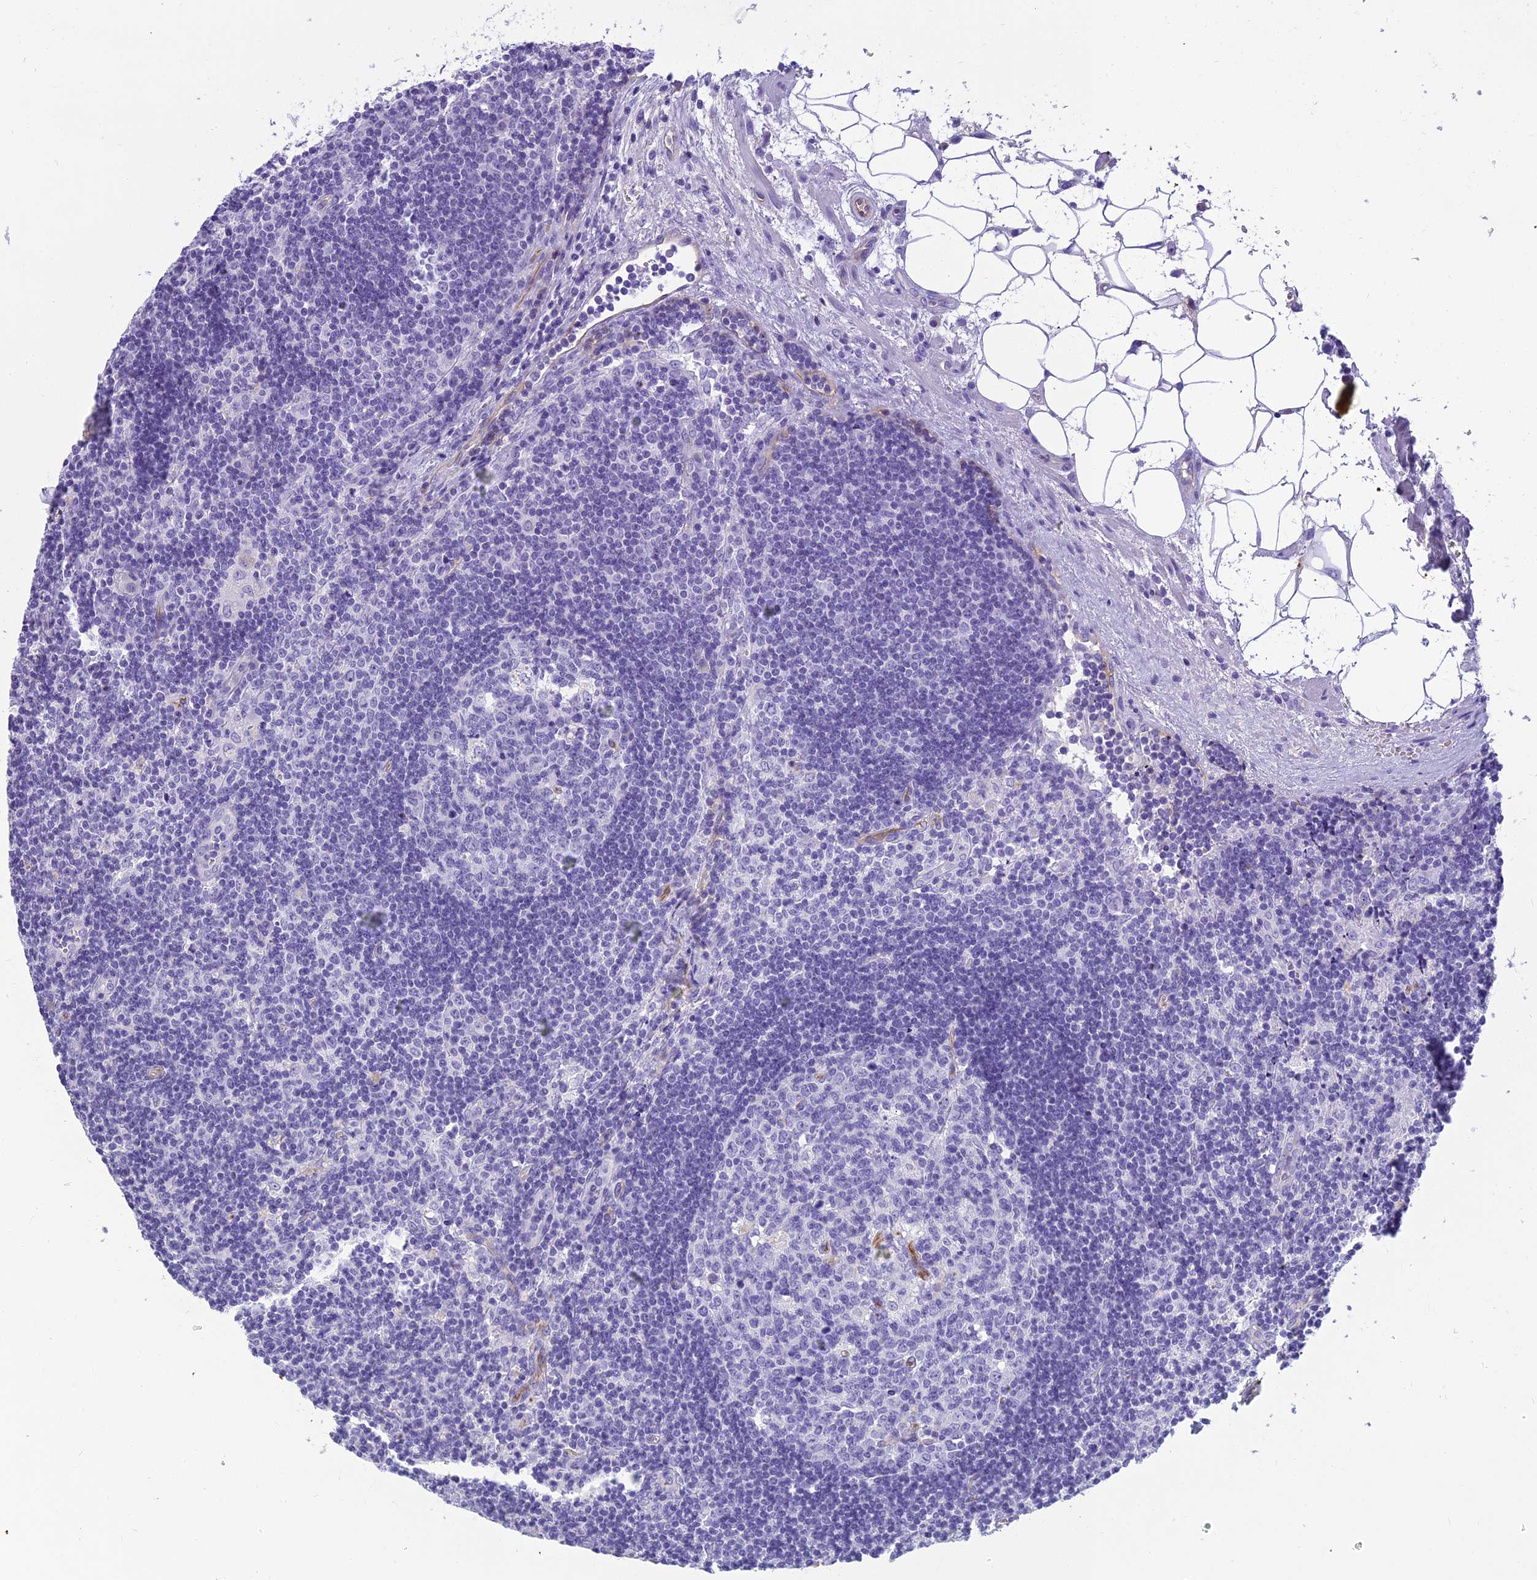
{"staining": {"intensity": "negative", "quantity": "none", "location": "none"}, "tissue": "lymph node", "cell_type": "Germinal center cells", "image_type": "normal", "snomed": [{"axis": "morphology", "description": "Normal tissue, NOS"}, {"axis": "topography", "description": "Lymph node"}], "caption": "A photomicrograph of lymph node stained for a protein reveals no brown staining in germinal center cells. Brightfield microscopy of immunohistochemistry (IHC) stained with DAB (brown) and hematoxylin (blue), captured at high magnification.", "gene": "NINJ1", "patient": {"sex": "male", "age": 58}}